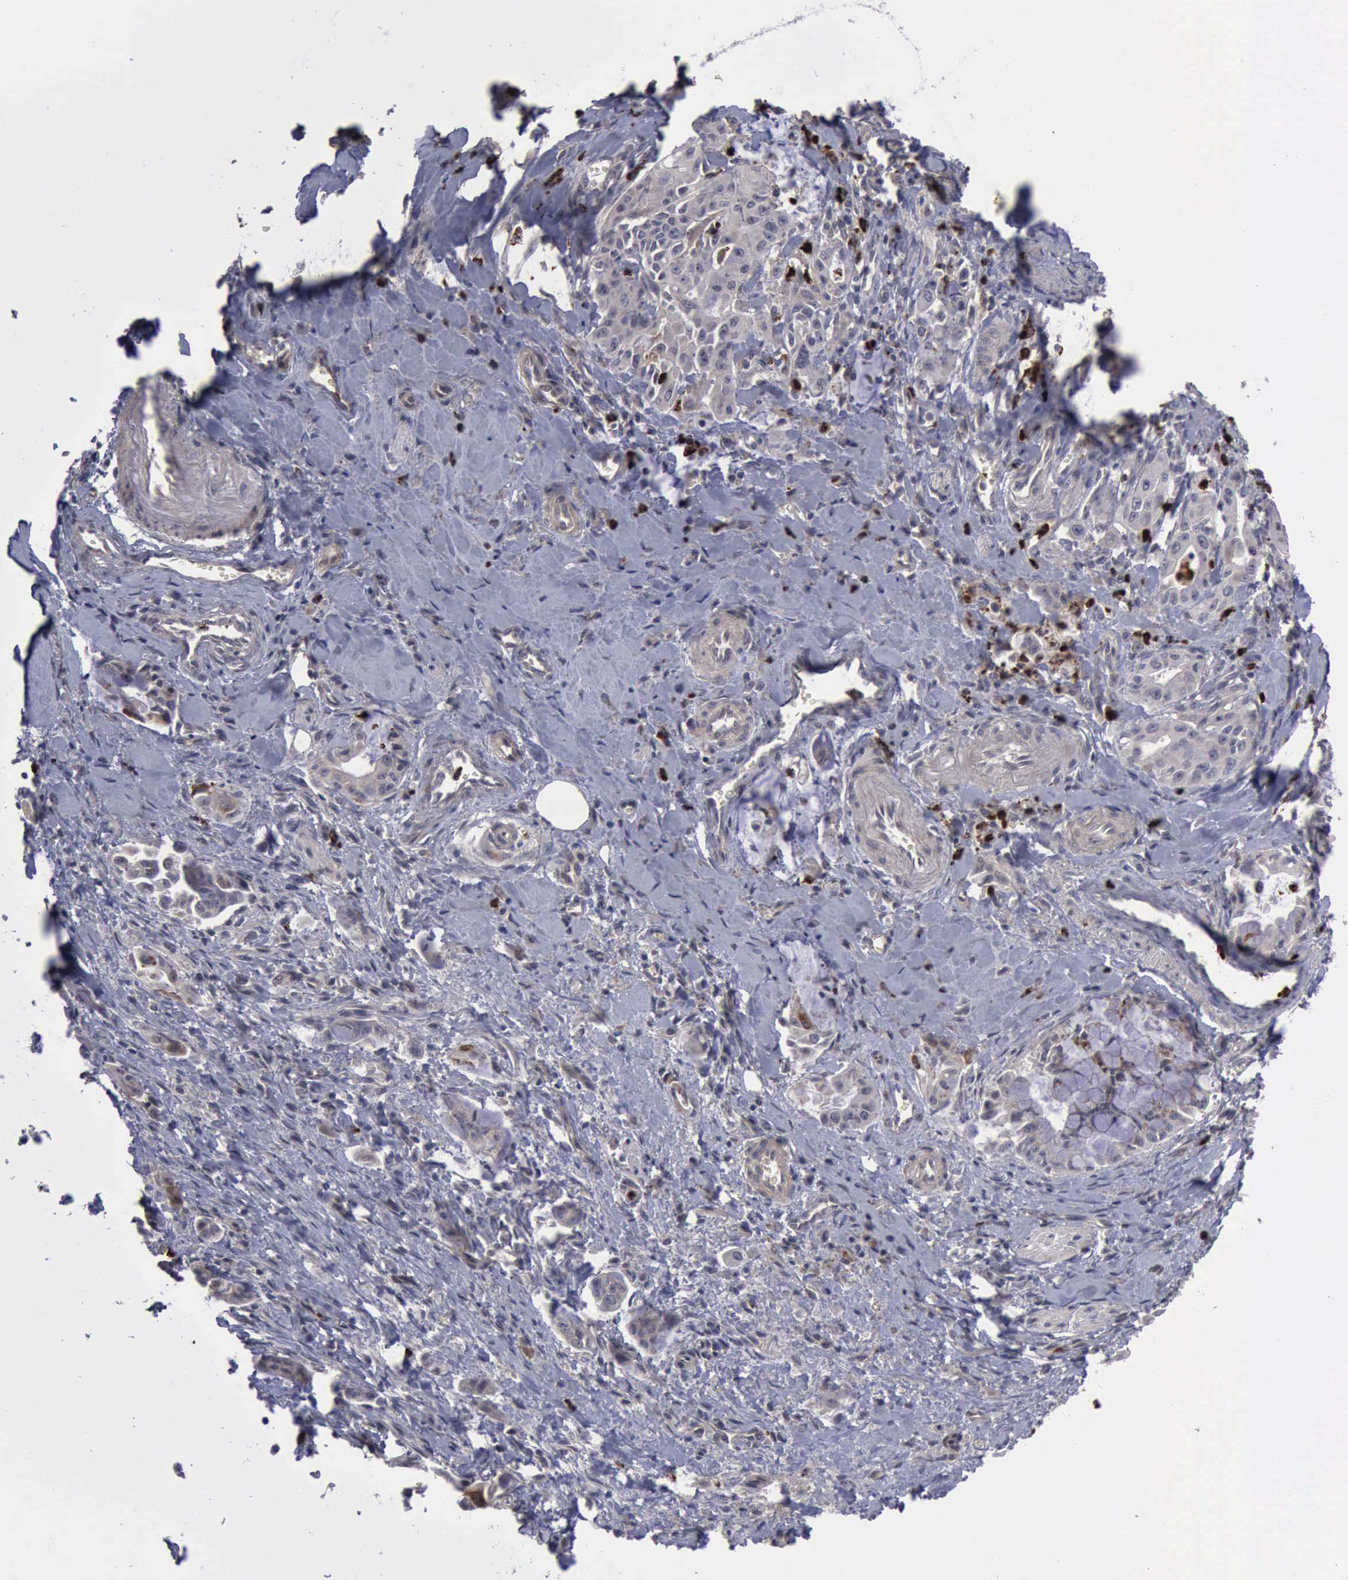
{"staining": {"intensity": "moderate", "quantity": "<25%", "location": "cytoplasmic/membranous"}, "tissue": "pancreatic cancer", "cell_type": "Tumor cells", "image_type": "cancer", "snomed": [{"axis": "morphology", "description": "Adenocarcinoma, NOS"}, {"axis": "topography", "description": "Pancreas"}], "caption": "The image reveals staining of adenocarcinoma (pancreatic), revealing moderate cytoplasmic/membranous protein expression (brown color) within tumor cells.", "gene": "MMP9", "patient": {"sex": "male", "age": 59}}